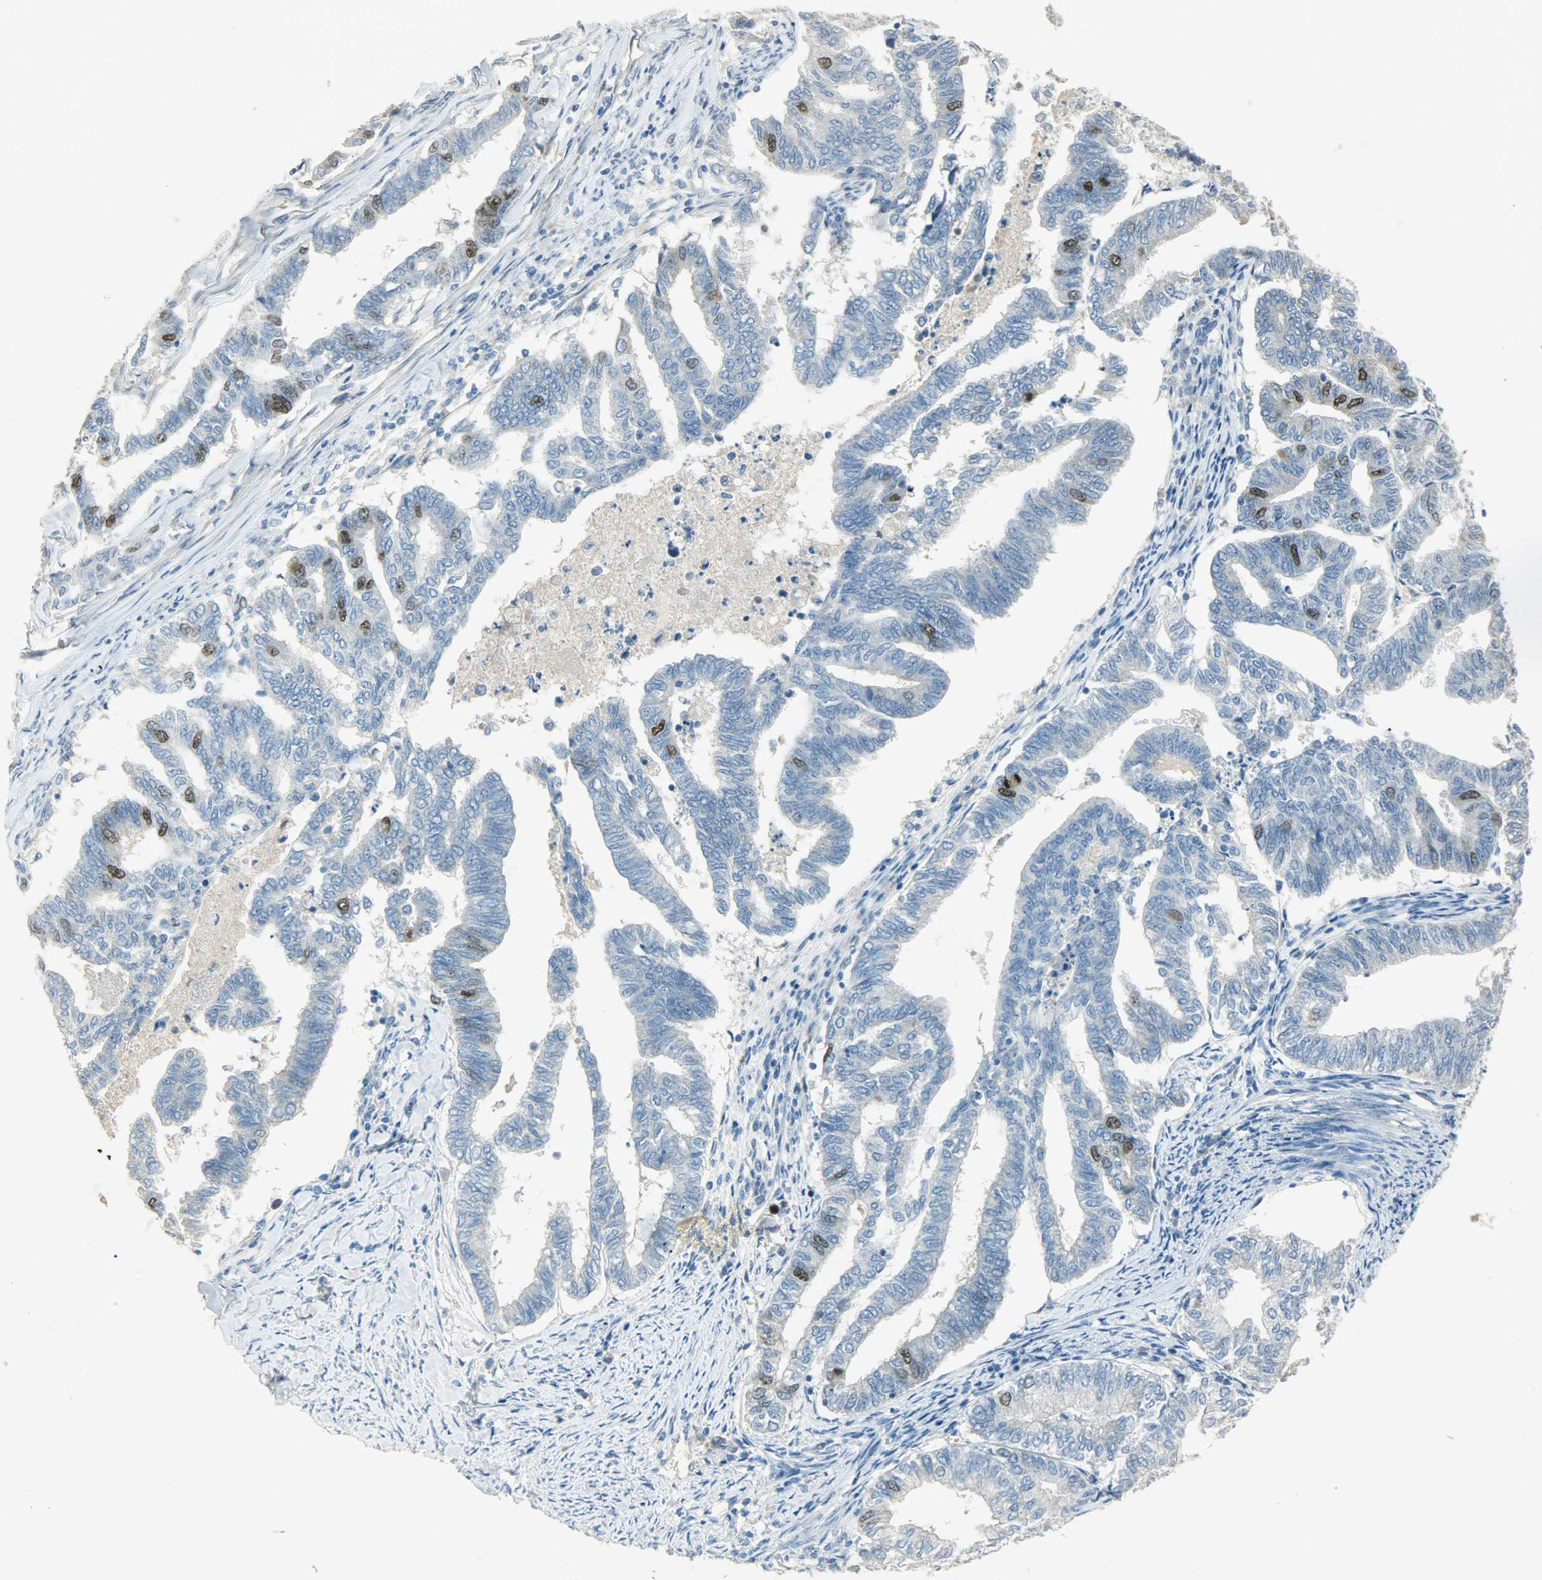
{"staining": {"intensity": "strong", "quantity": "<25%", "location": "nuclear"}, "tissue": "endometrial cancer", "cell_type": "Tumor cells", "image_type": "cancer", "snomed": [{"axis": "morphology", "description": "Adenocarcinoma, NOS"}, {"axis": "topography", "description": "Endometrium"}], "caption": "IHC of endometrial adenocarcinoma reveals medium levels of strong nuclear expression in approximately <25% of tumor cells. (Stains: DAB in brown, nuclei in blue, Microscopy: brightfield microscopy at high magnification).", "gene": "TPX2", "patient": {"sex": "female", "age": 79}}